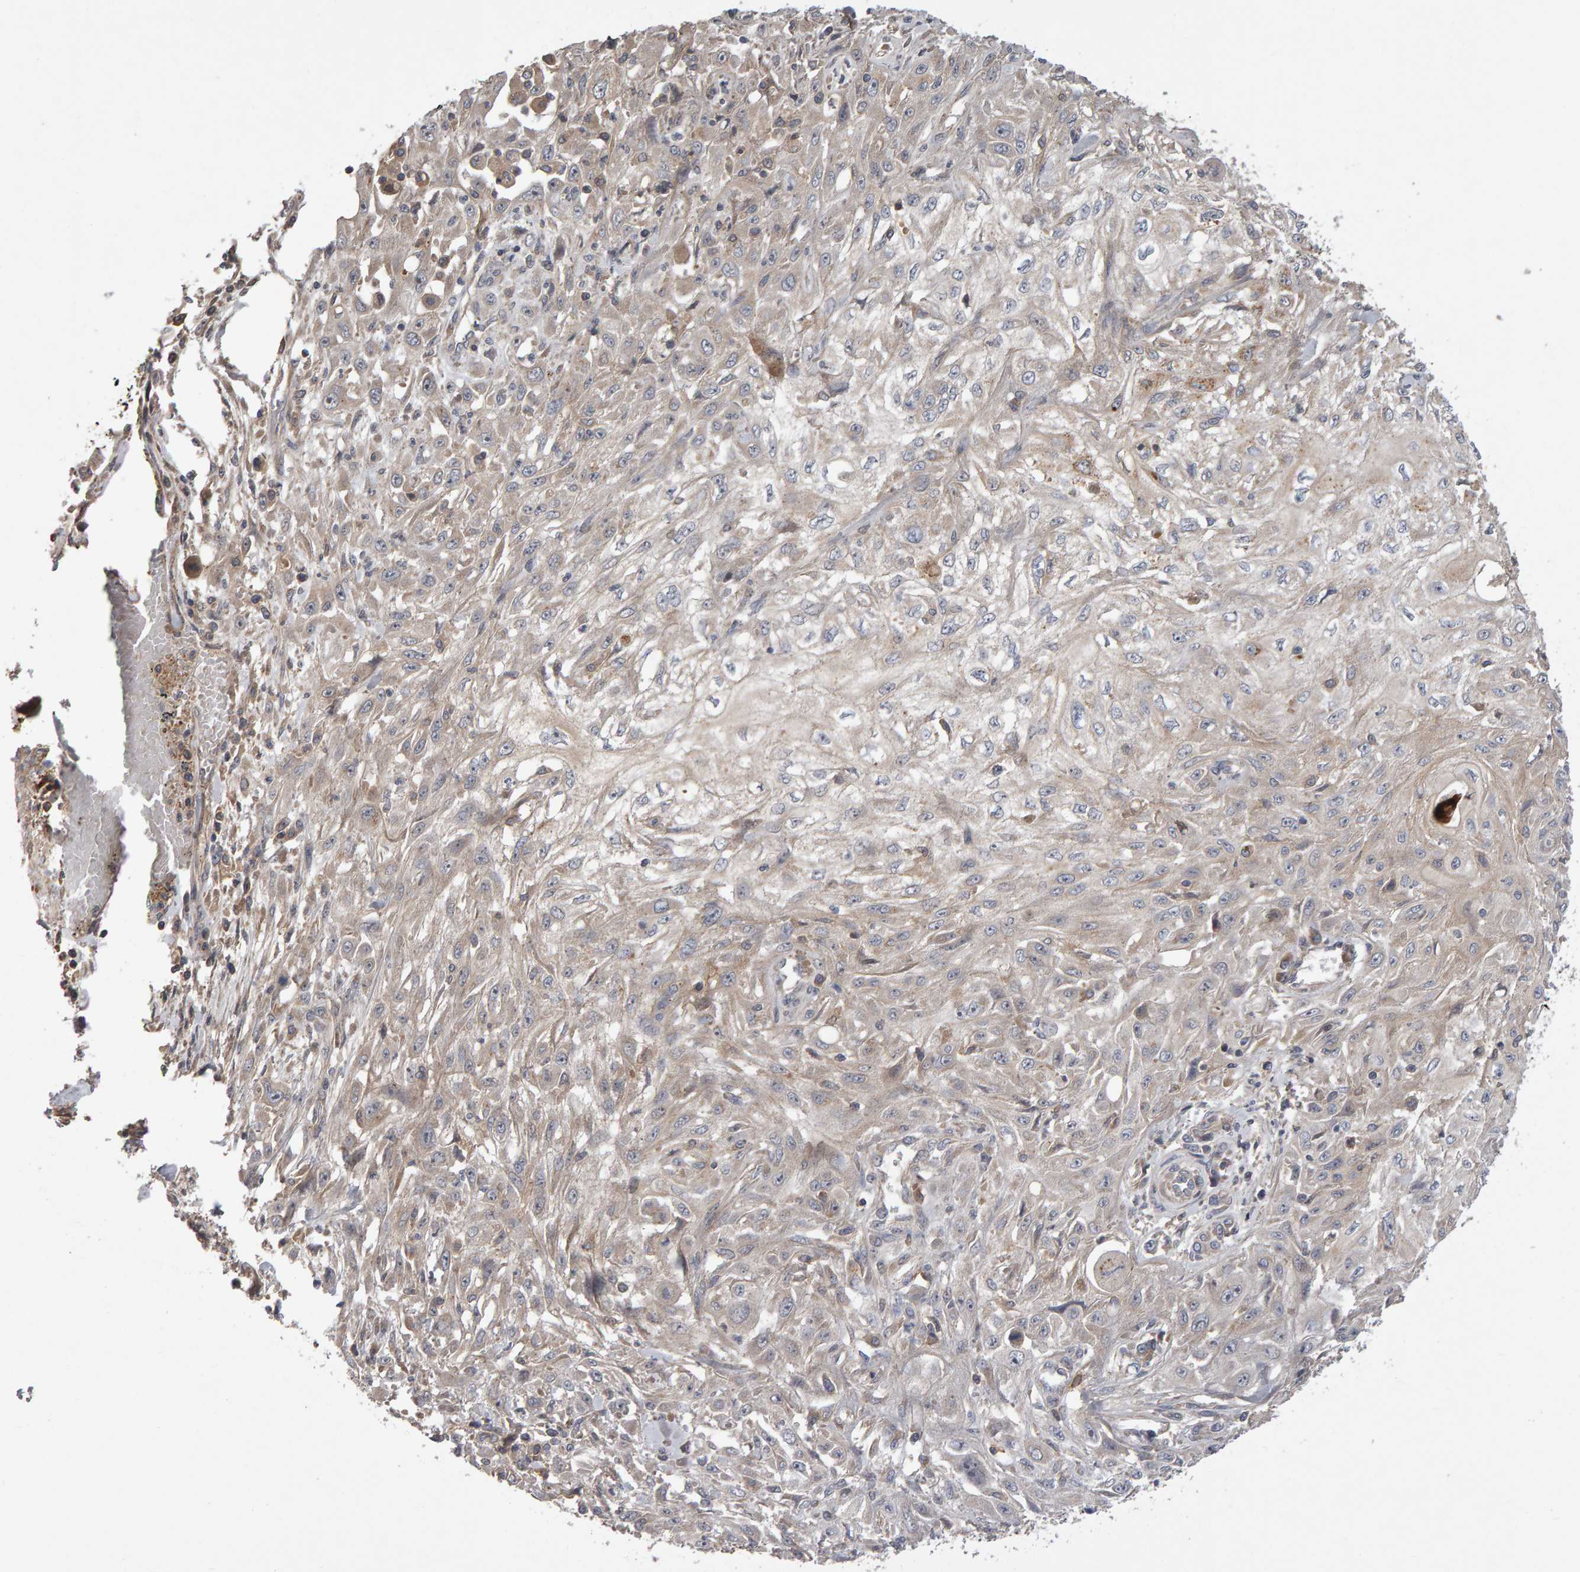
{"staining": {"intensity": "negative", "quantity": "none", "location": "none"}, "tissue": "skin cancer", "cell_type": "Tumor cells", "image_type": "cancer", "snomed": [{"axis": "morphology", "description": "Squamous cell carcinoma, NOS"}, {"axis": "morphology", "description": "Squamous cell carcinoma, metastatic, NOS"}, {"axis": "topography", "description": "Skin"}, {"axis": "topography", "description": "Lymph node"}], "caption": "Skin cancer was stained to show a protein in brown. There is no significant staining in tumor cells.", "gene": "PGS1", "patient": {"sex": "male", "age": 75}}